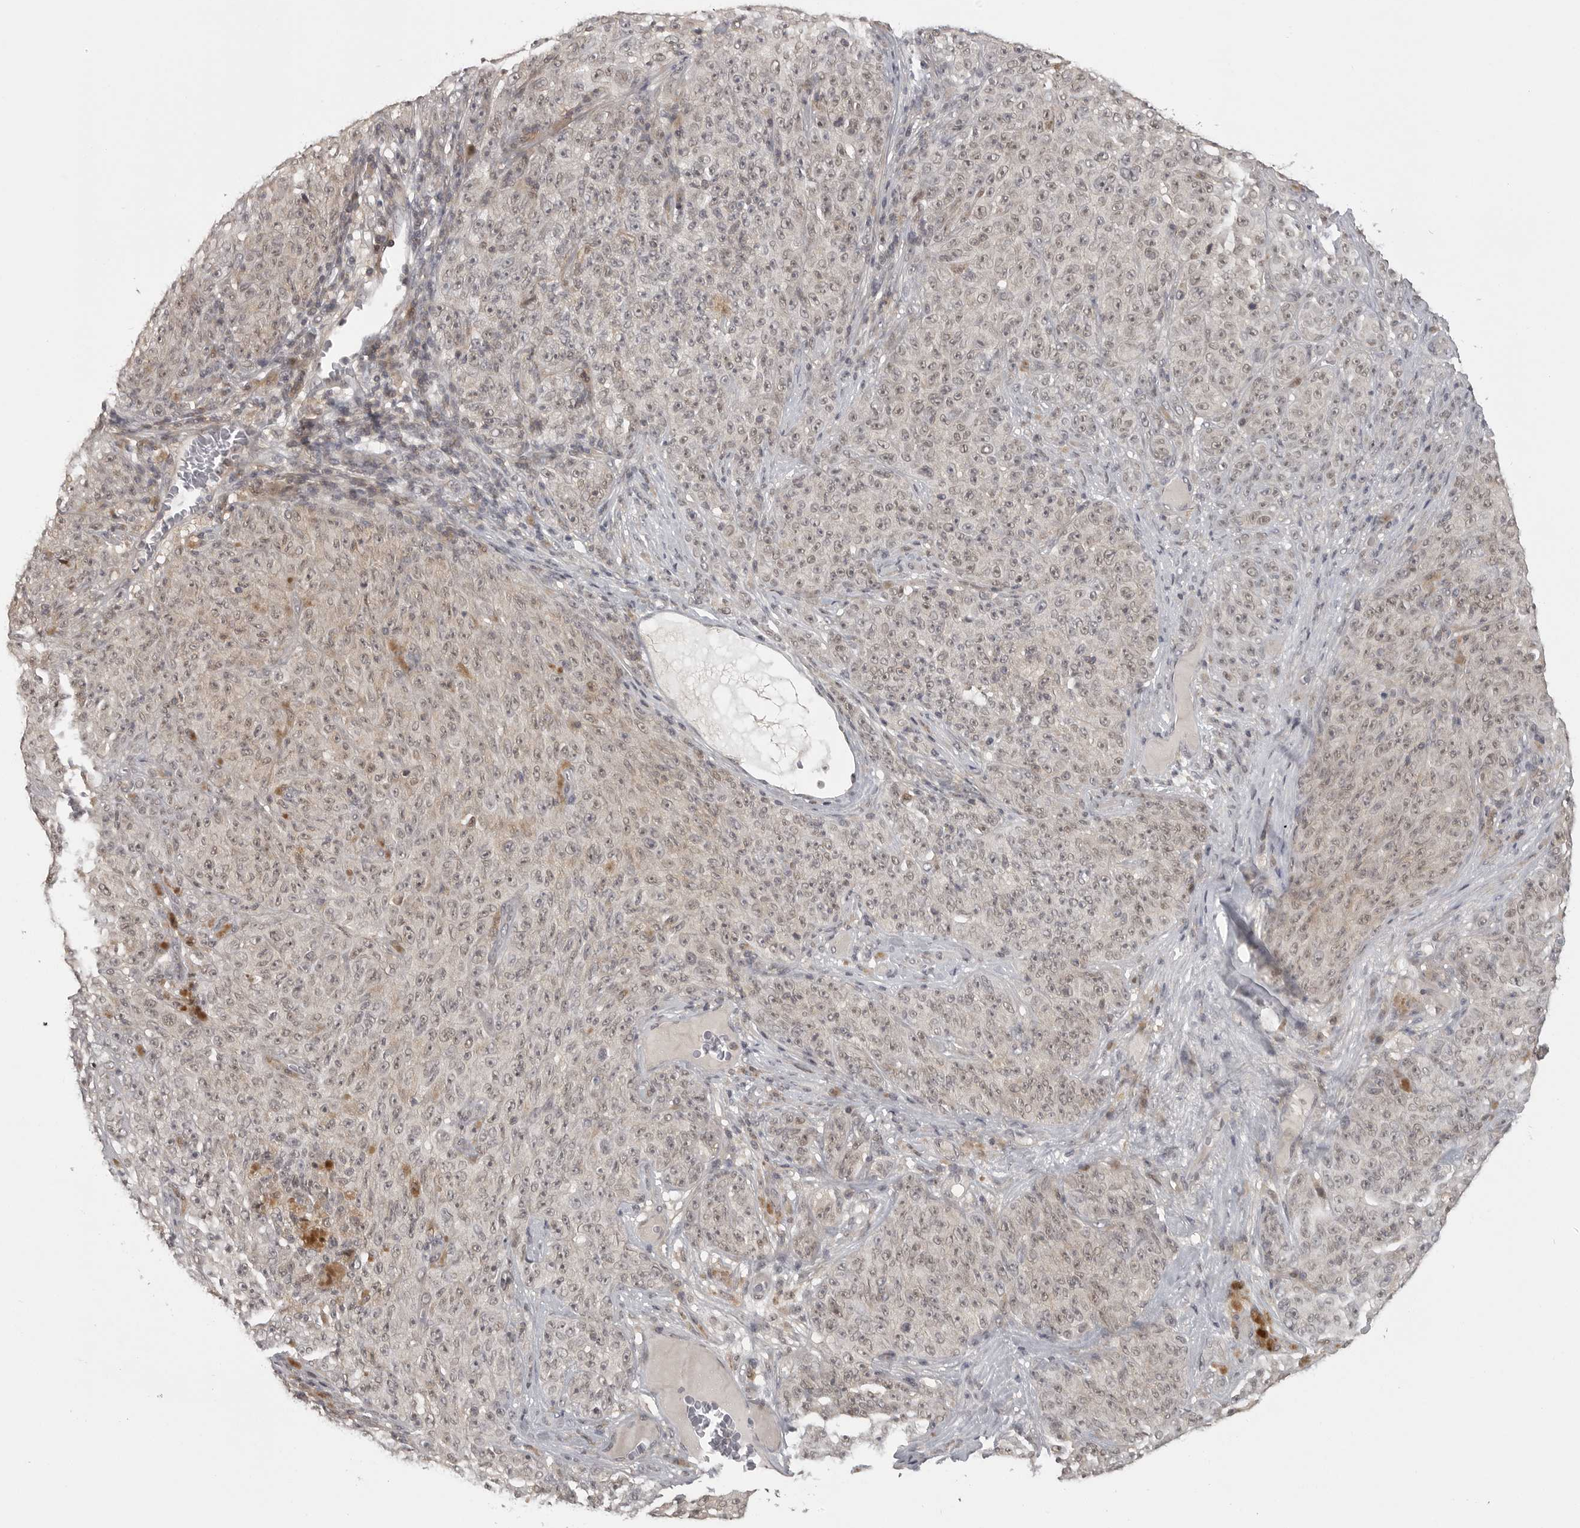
{"staining": {"intensity": "weak", "quantity": ">75%", "location": "nuclear"}, "tissue": "melanoma", "cell_type": "Tumor cells", "image_type": "cancer", "snomed": [{"axis": "morphology", "description": "Malignant melanoma, NOS"}, {"axis": "topography", "description": "Skin"}], "caption": "Malignant melanoma was stained to show a protein in brown. There is low levels of weak nuclear expression in approximately >75% of tumor cells. Immunohistochemistry stains the protein in brown and the nuclei are stained blue.", "gene": "UROD", "patient": {"sex": "female", "age": 82}}